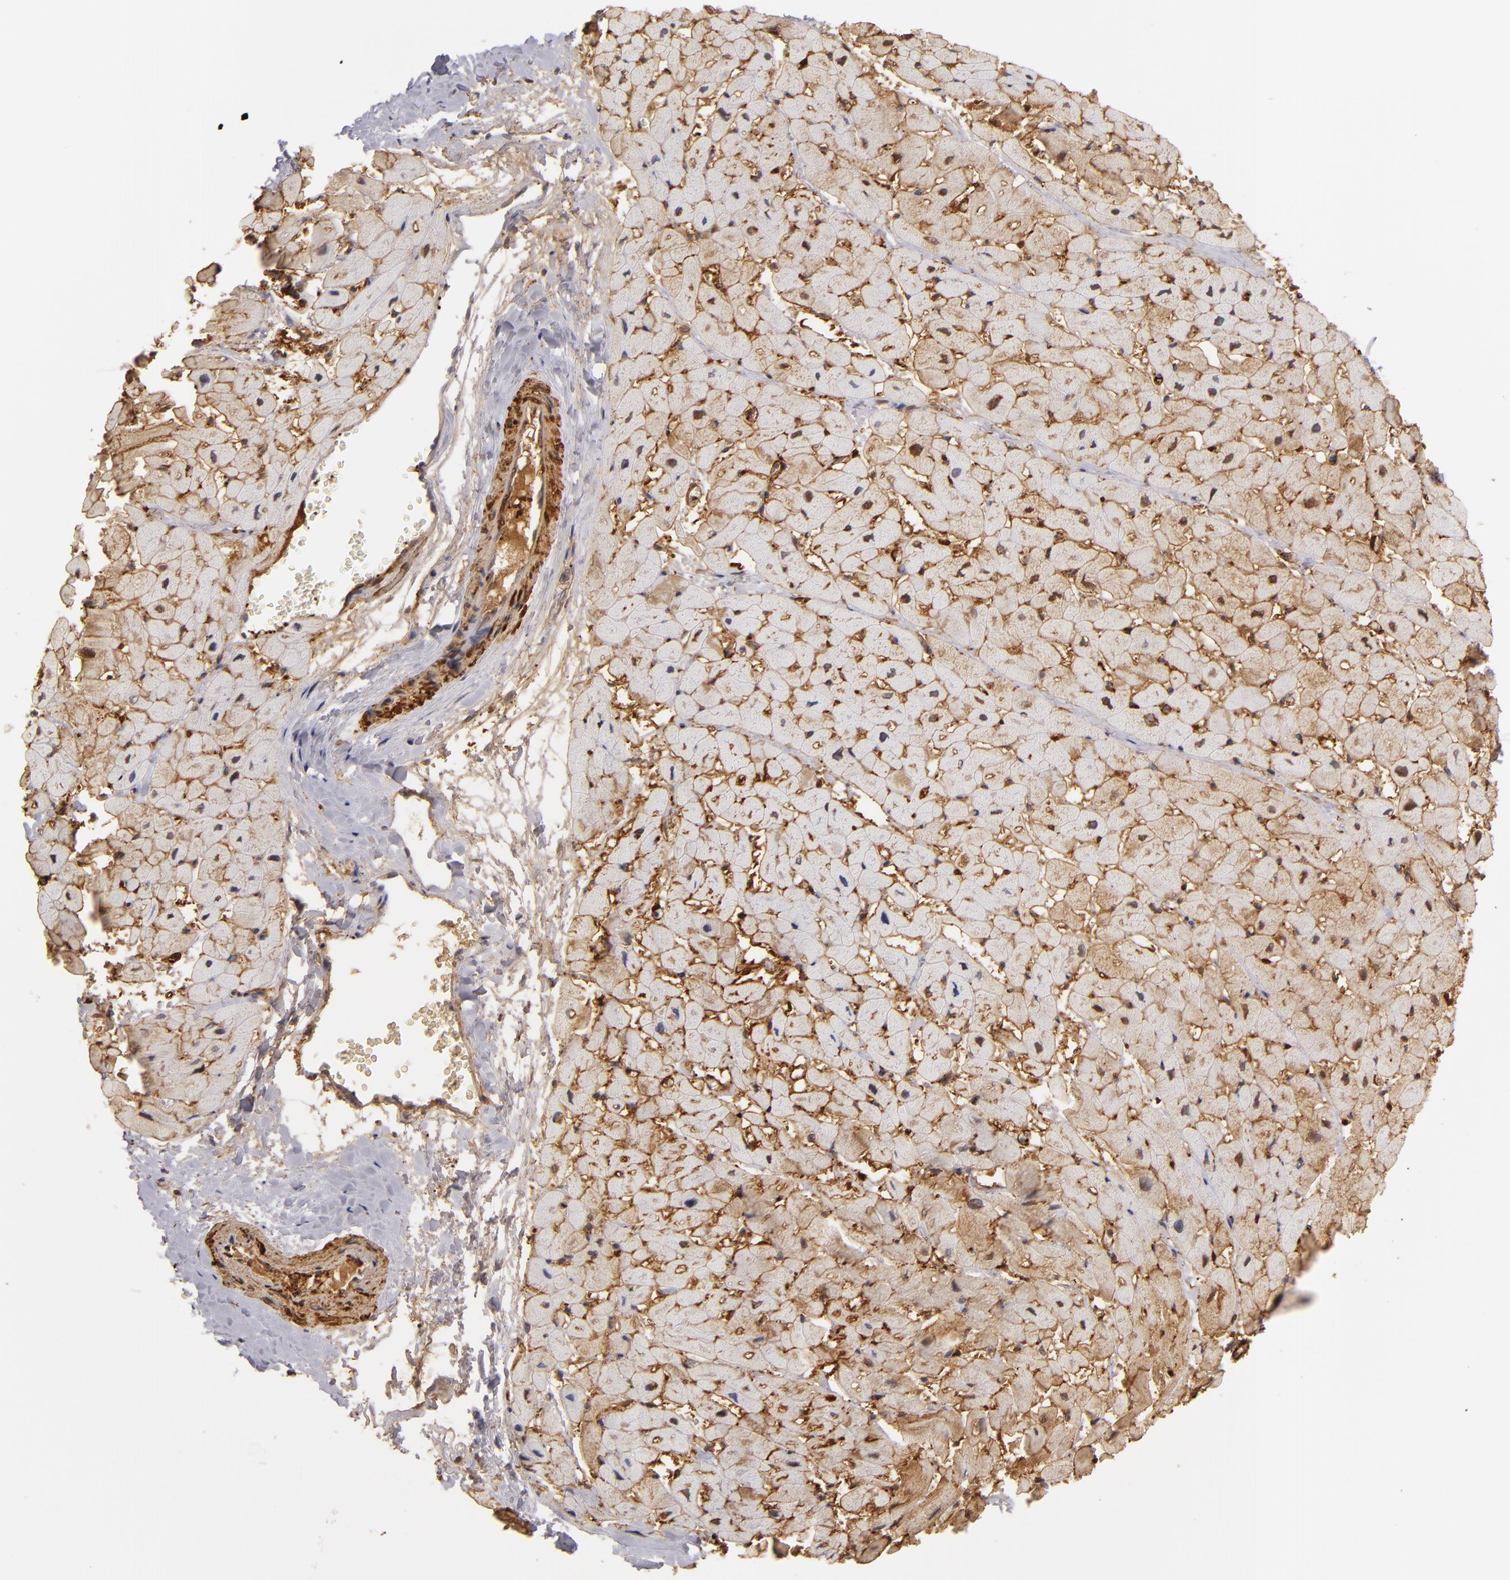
{"staining": {"intensity": "moderate", "quantity": "25%-75%", "location": "cytoplasmic/membranous"}, "tissue": "heart muscle", "cell_type": "Cardiomyocytes", "image_type": "normal", "snomed": [{"axis": "morphology", "description": "Normal tissue, NOS"}, {"axis": "topography", "description": "Heart"}], "caption": "Immunohistochemical staining of normal heart muscle exhibits moderate cytoplasmic/membranous protein positivity in approximately 25%-75% of cardiomyocytes.", "gene": "VCL", "patient": {"sex": "male", "age": 45}}